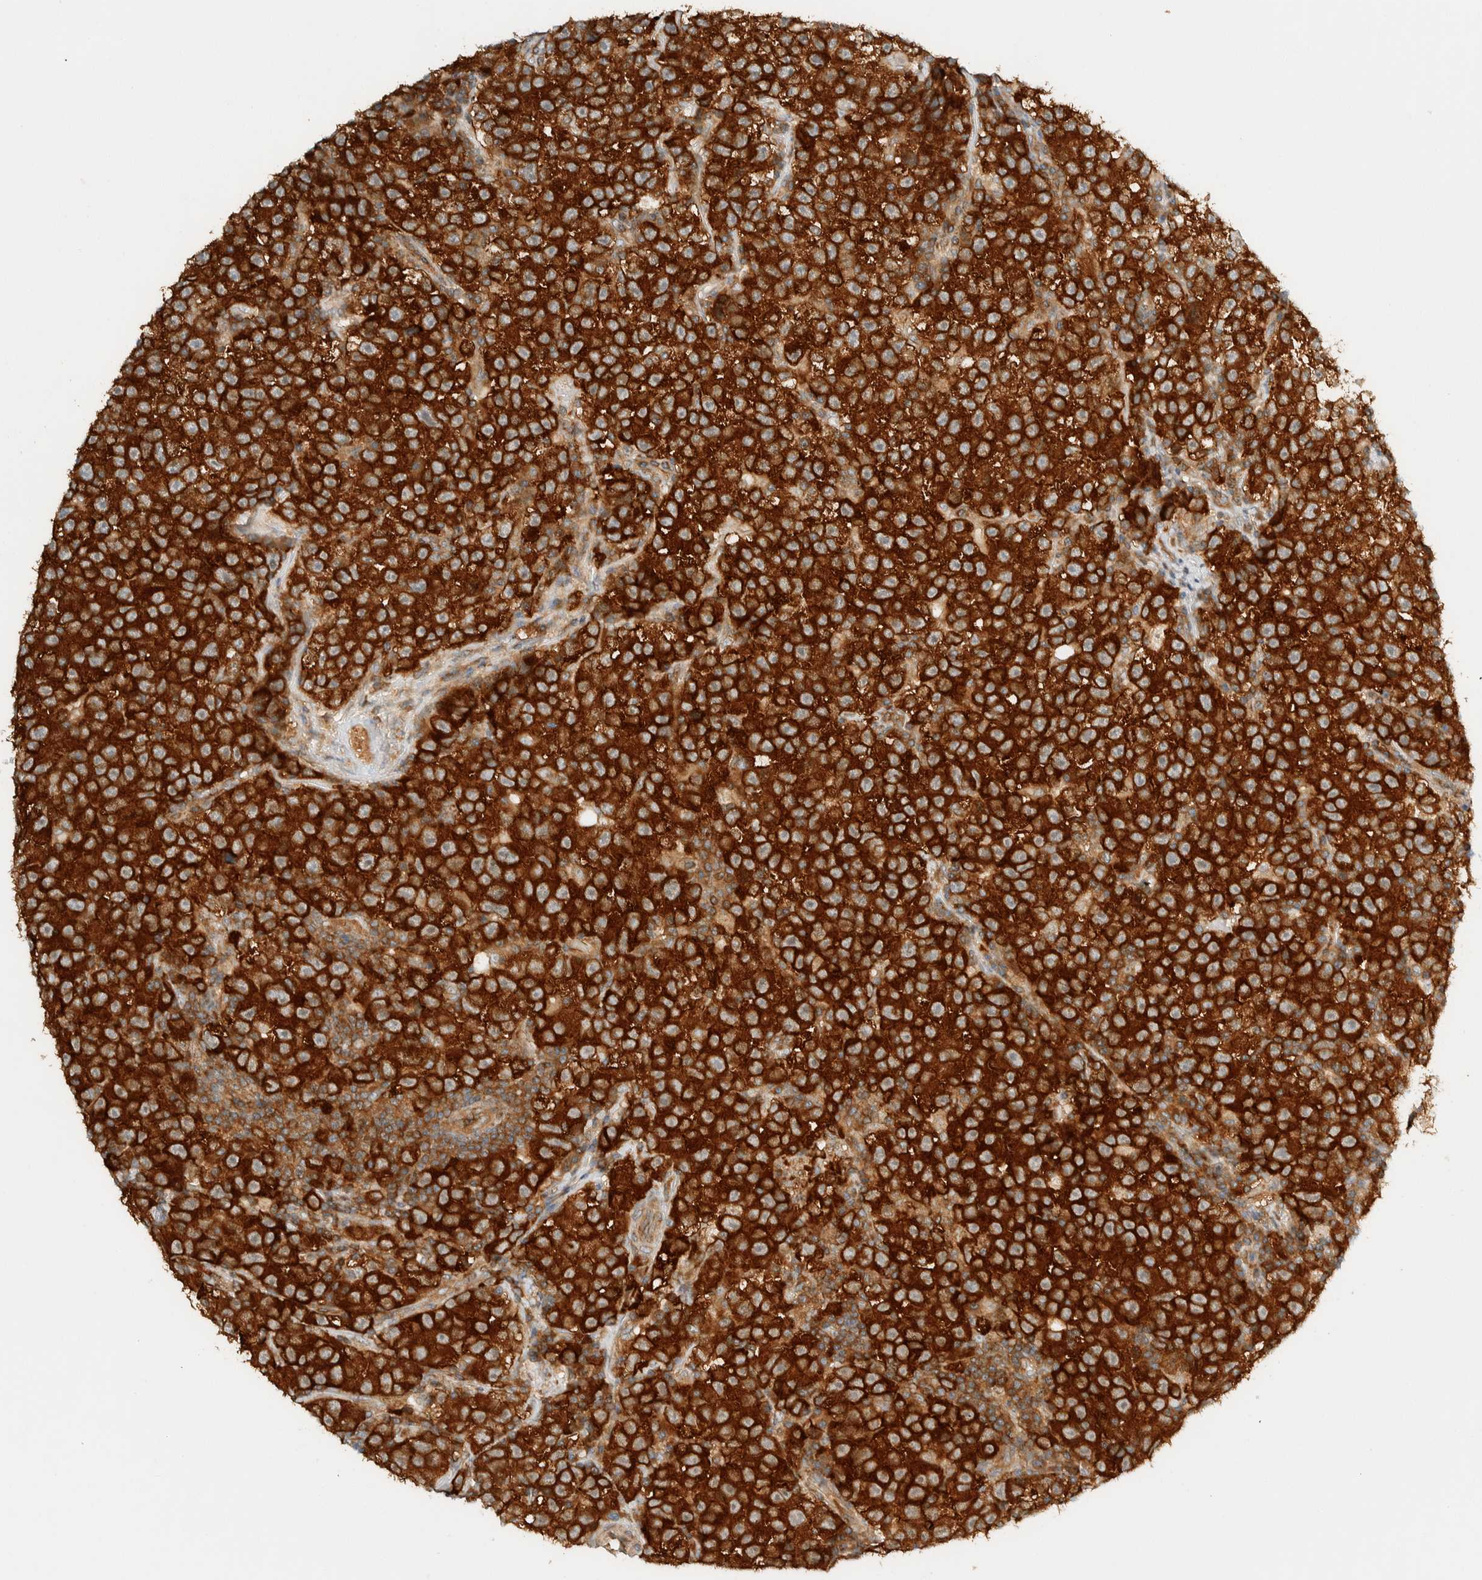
{"staining": {"intensity": "strong", "quantity": ">75%", "location": "cytoplasmic/membranous"}, "tissue": "testis cancer", "cell_type": "Tumor cells", "image_type": "cancer", "snomed": [{"axis": "morphology", "description": "Seminoma, NOS"}, {"axis": "topography", "description": "Testis"}], "caption": "Immunohistochemical staining of testis seminoma demonstrates high levels of strong cytoplasmic/membranous staining in approximately >75% of tumor cells.", "gene": "ARFGEF1", "patient": {"sex": "male", "age": 22}}